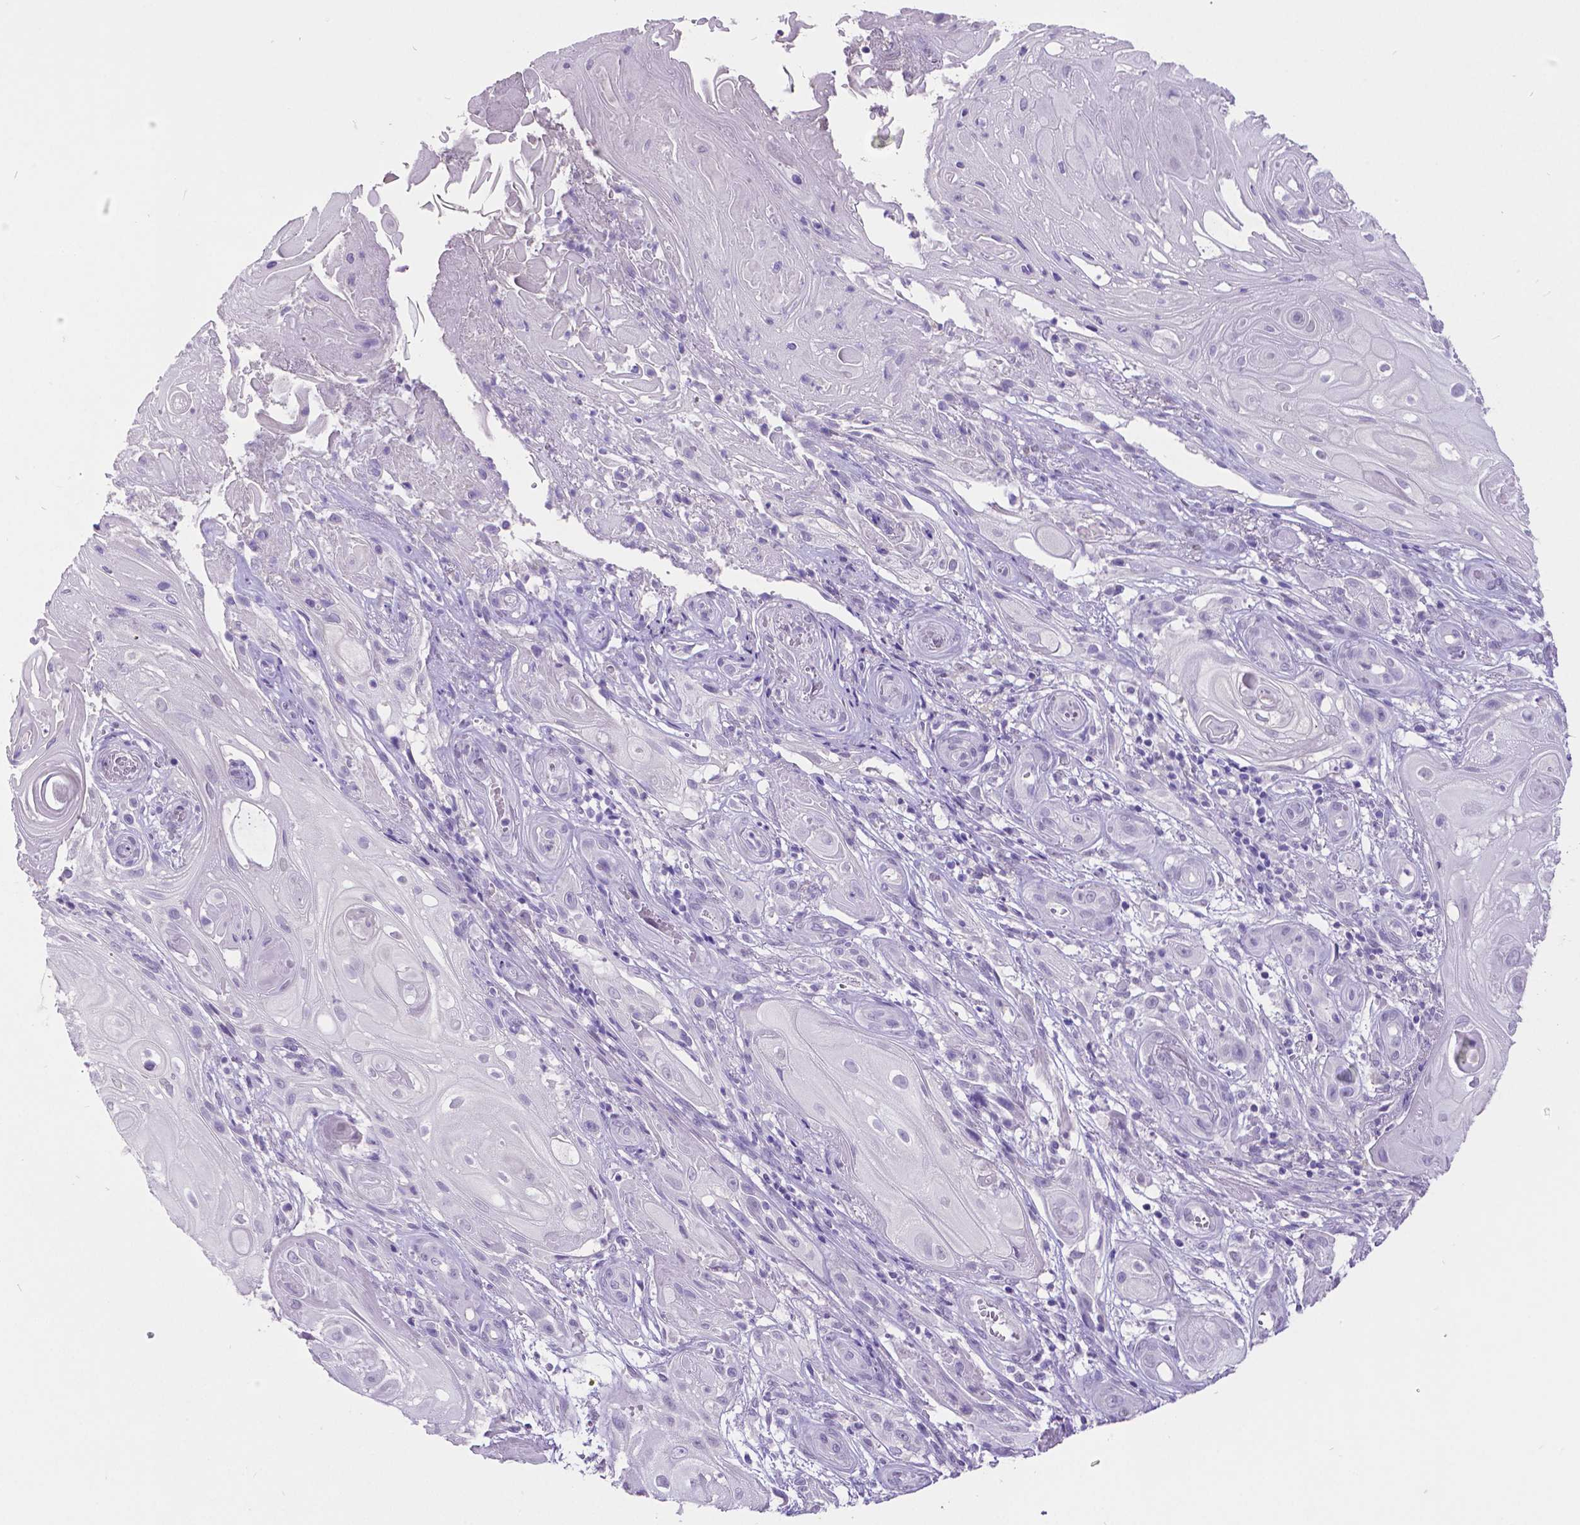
{"staining": {"intensity": "negative", "quantity": "none", "location": "none"}, "tissue": "skin cancer", "cell_type": "Tumor cells", "image_type": "cancer", "snomed": [{"axis": "morphology", "description": "Squamous cell carcinoma, NOS"}, {"axis": "topography", "description": "Skin"}], "caption": "DAB (3,3'-diaminobenzidine) immunohistochemical staining of skin cancer shows no significant positivity in tumor cells. (Brightfield microscopy of DAB (3,3'-diaminobenzidine) immunohistochemistry at high magnification).", "gene": "SATB2", "patient": {"sex": "male", "age": 62}}